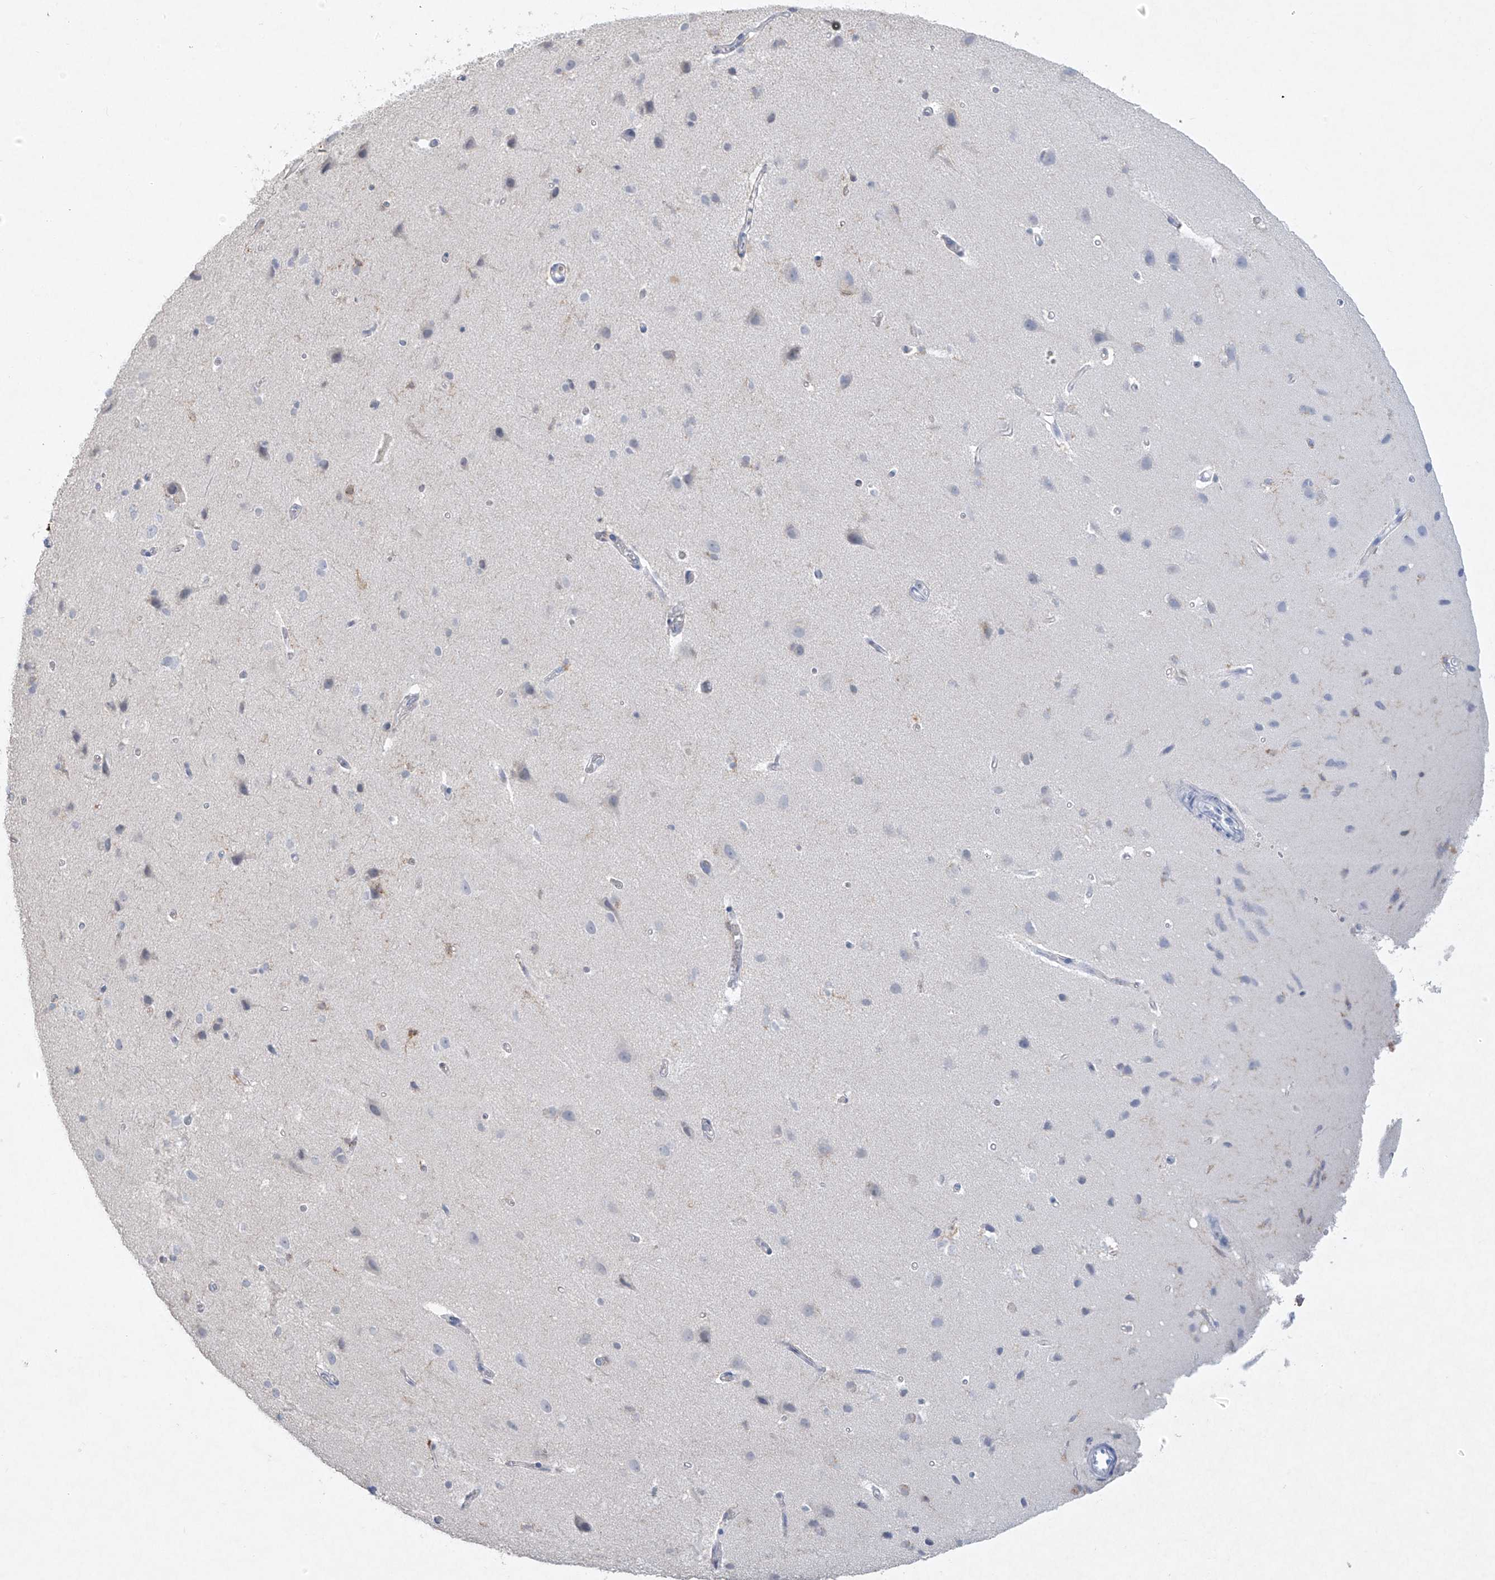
{"staining": {"intensity": "negative", "quantity": "none", "location": "none"}, "tissue": "cerebral cortex", "cell_type": "Endothelial cells", "image_type": "normal", "snomed": [{"axis": "morphology", "description": "Normal tissue, NOS"}, {"axis": "topography", "description": "Cerebral cortex"}], "caption": "Protein analysis of normal cerebral cortex reveals no significant staining in endothelial cells. The staining was performed using DAB to visualize the protein expression in brown, while the nuclei were stained in blue with hematoxylin (Magnification: 20x).", "gene": "FCGR3A", "patient": {"sex": "male", "age": 34}}